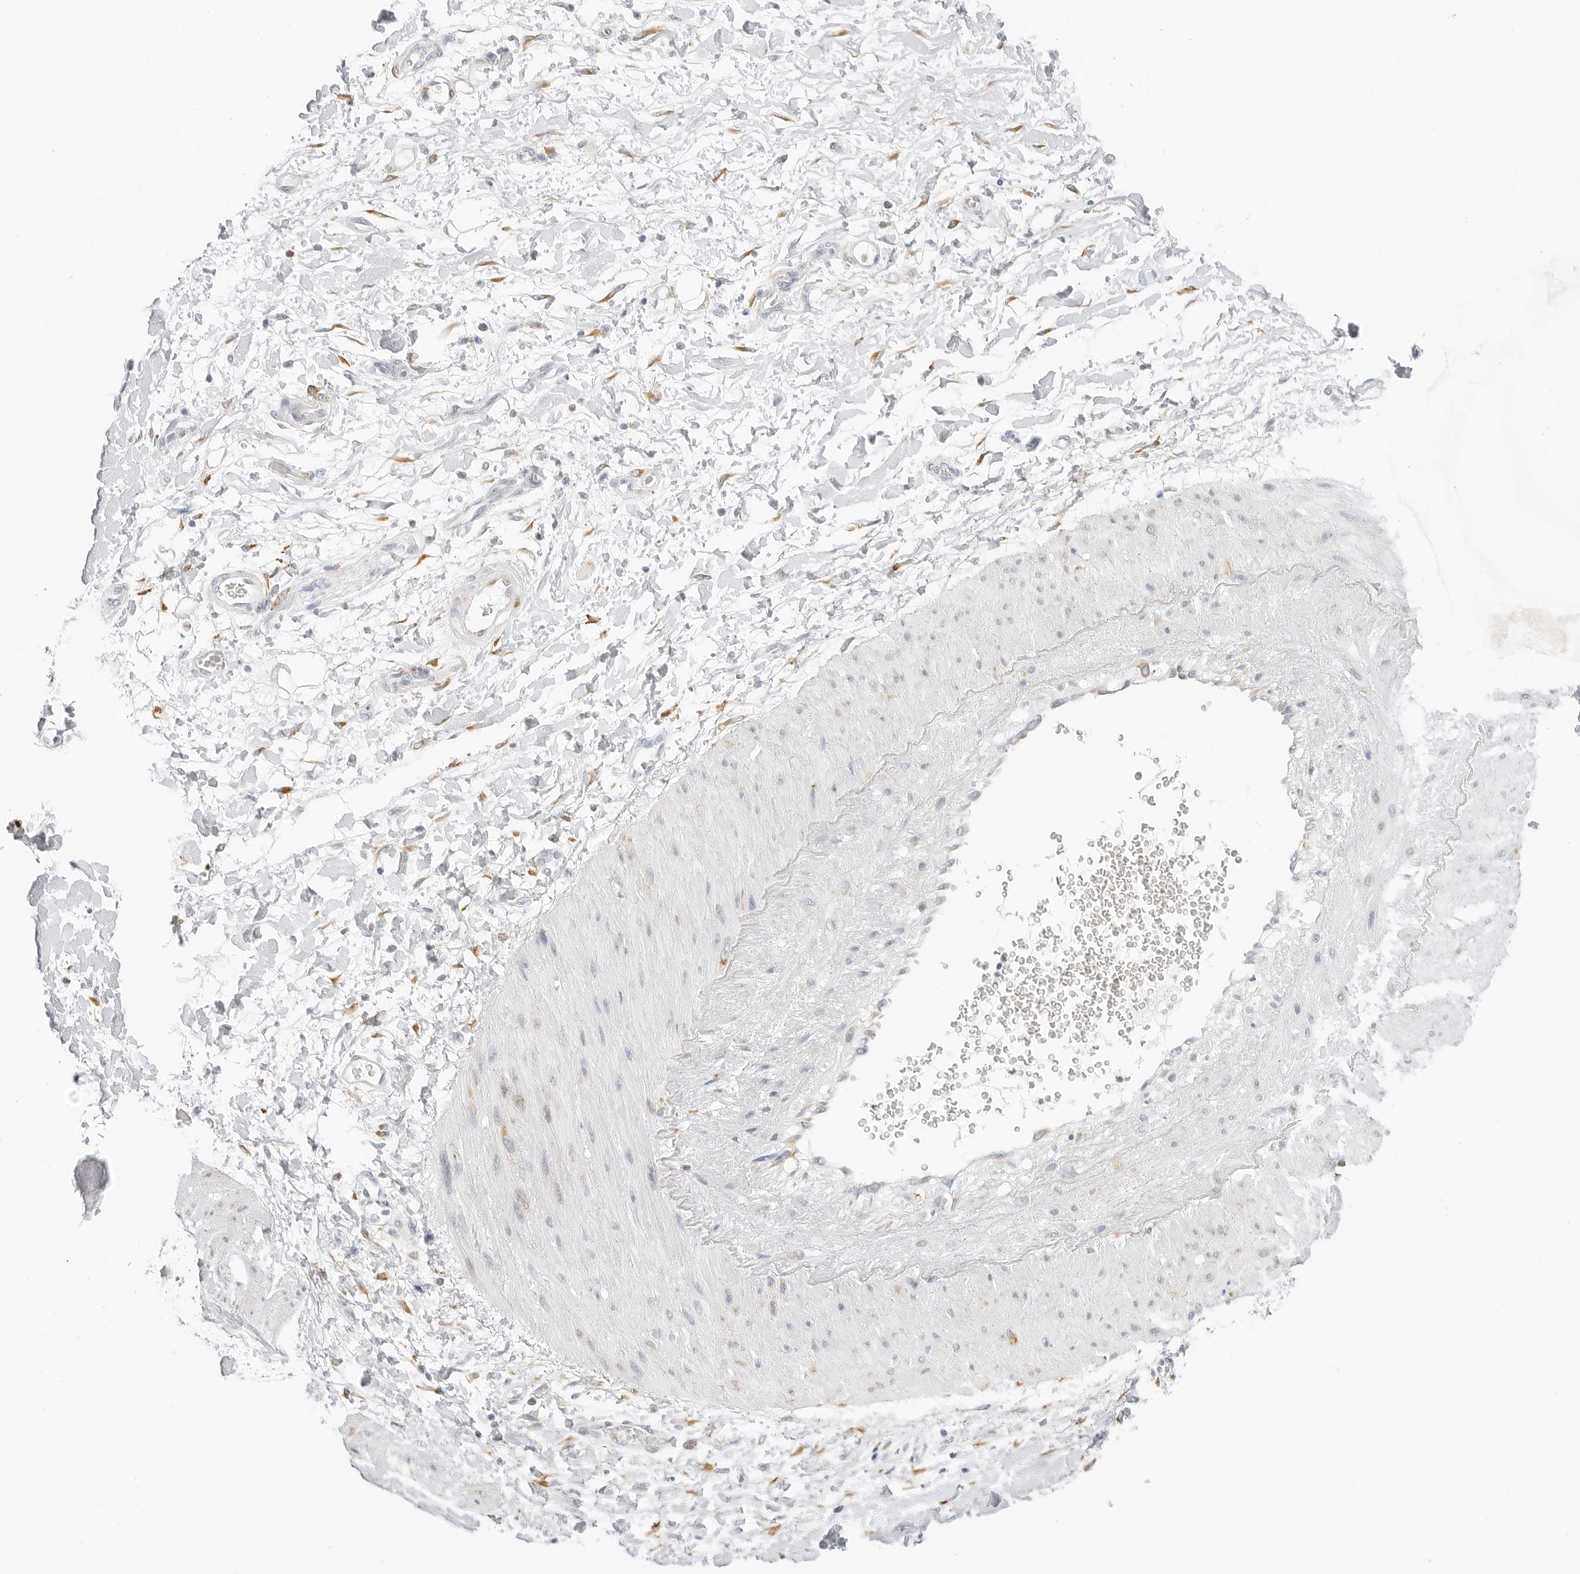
{"staining": {"intensity": "moderate", "quantity": ">75%", "location": "cytoplasmic/membranous"}, "tissue": "soft tissue", "cell_type": "Fibroblasts", "image_type": "normal", "snomed": [{"axis": "morphology", "description": "Normal tissue, NOS"}, {"axis": "morphology", "description": "Adenocarcinoma, NOS"}, {"axis": "topography", "description": "Pancreas"}, {"axis": "topography", "description": "Peripheral nerve tissue"}], "caption": "Immunohistochemical staining of unremarkable soft tissue displays >75% levels of moderate cytoplasmic/membranous protein expression in about >75% of fibroblasts.", "gene": "THEM4", "patient": {"sex": "male", "age": 59}}